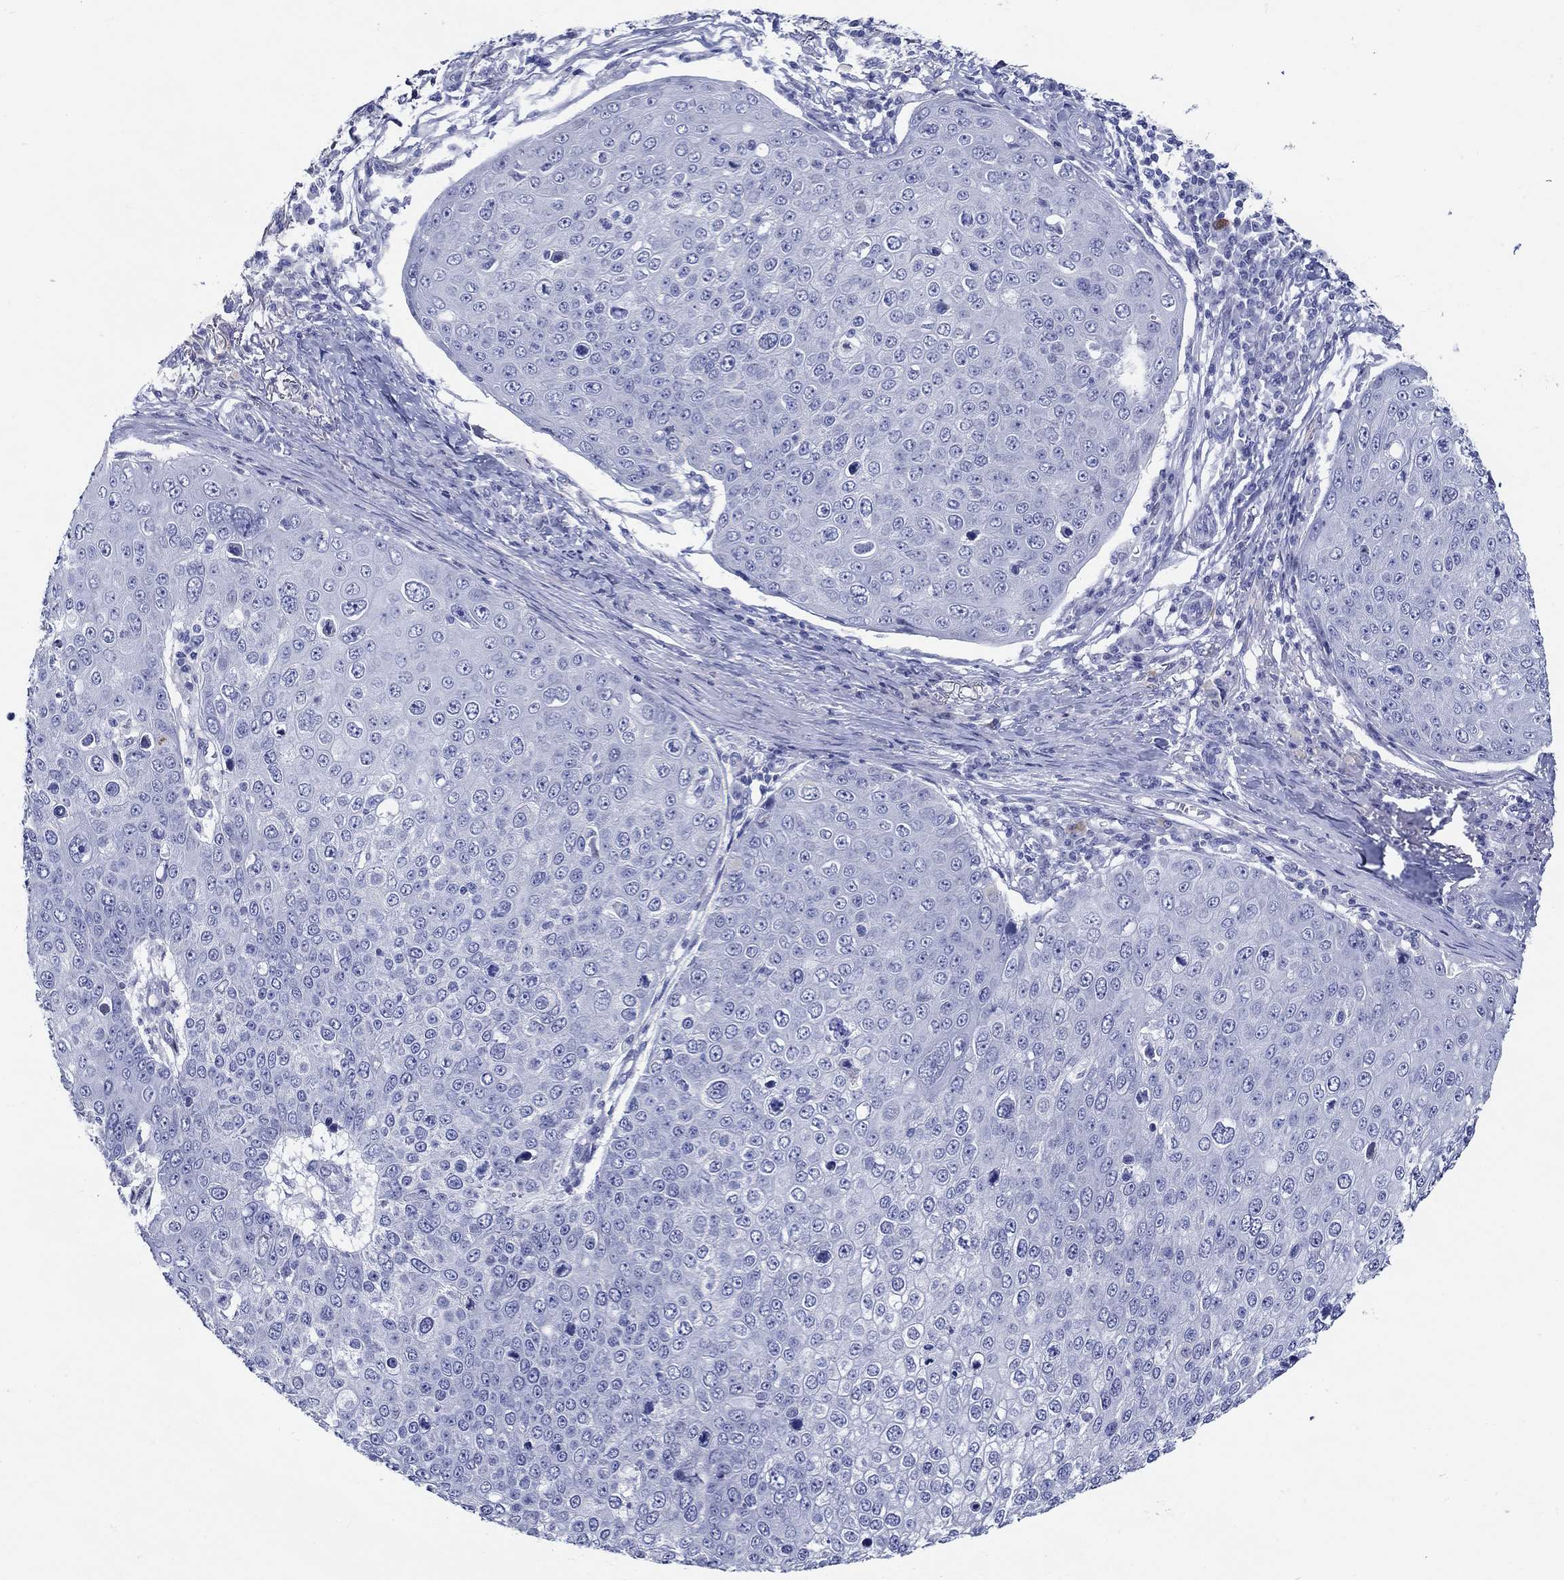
{"staining": {"intensity": "negative", "quantity": "none", "location": "none"}, "tissue": "skin cancer", "cell_type": "Tumor cells", "image_type": "cancer", "snomed": [{"axis": "morphology", "description": "Squamous cell carcinoma, NOS"}, {"axis": "topography", "description": "Skin"}], "caption": "A high-resolution histopathology image shows IHC staining of skin cancer, which exhibits no significant positivity in tumor cells.", "gene": "CRYGS", "patient": {"sex": "male", "age": 71}}